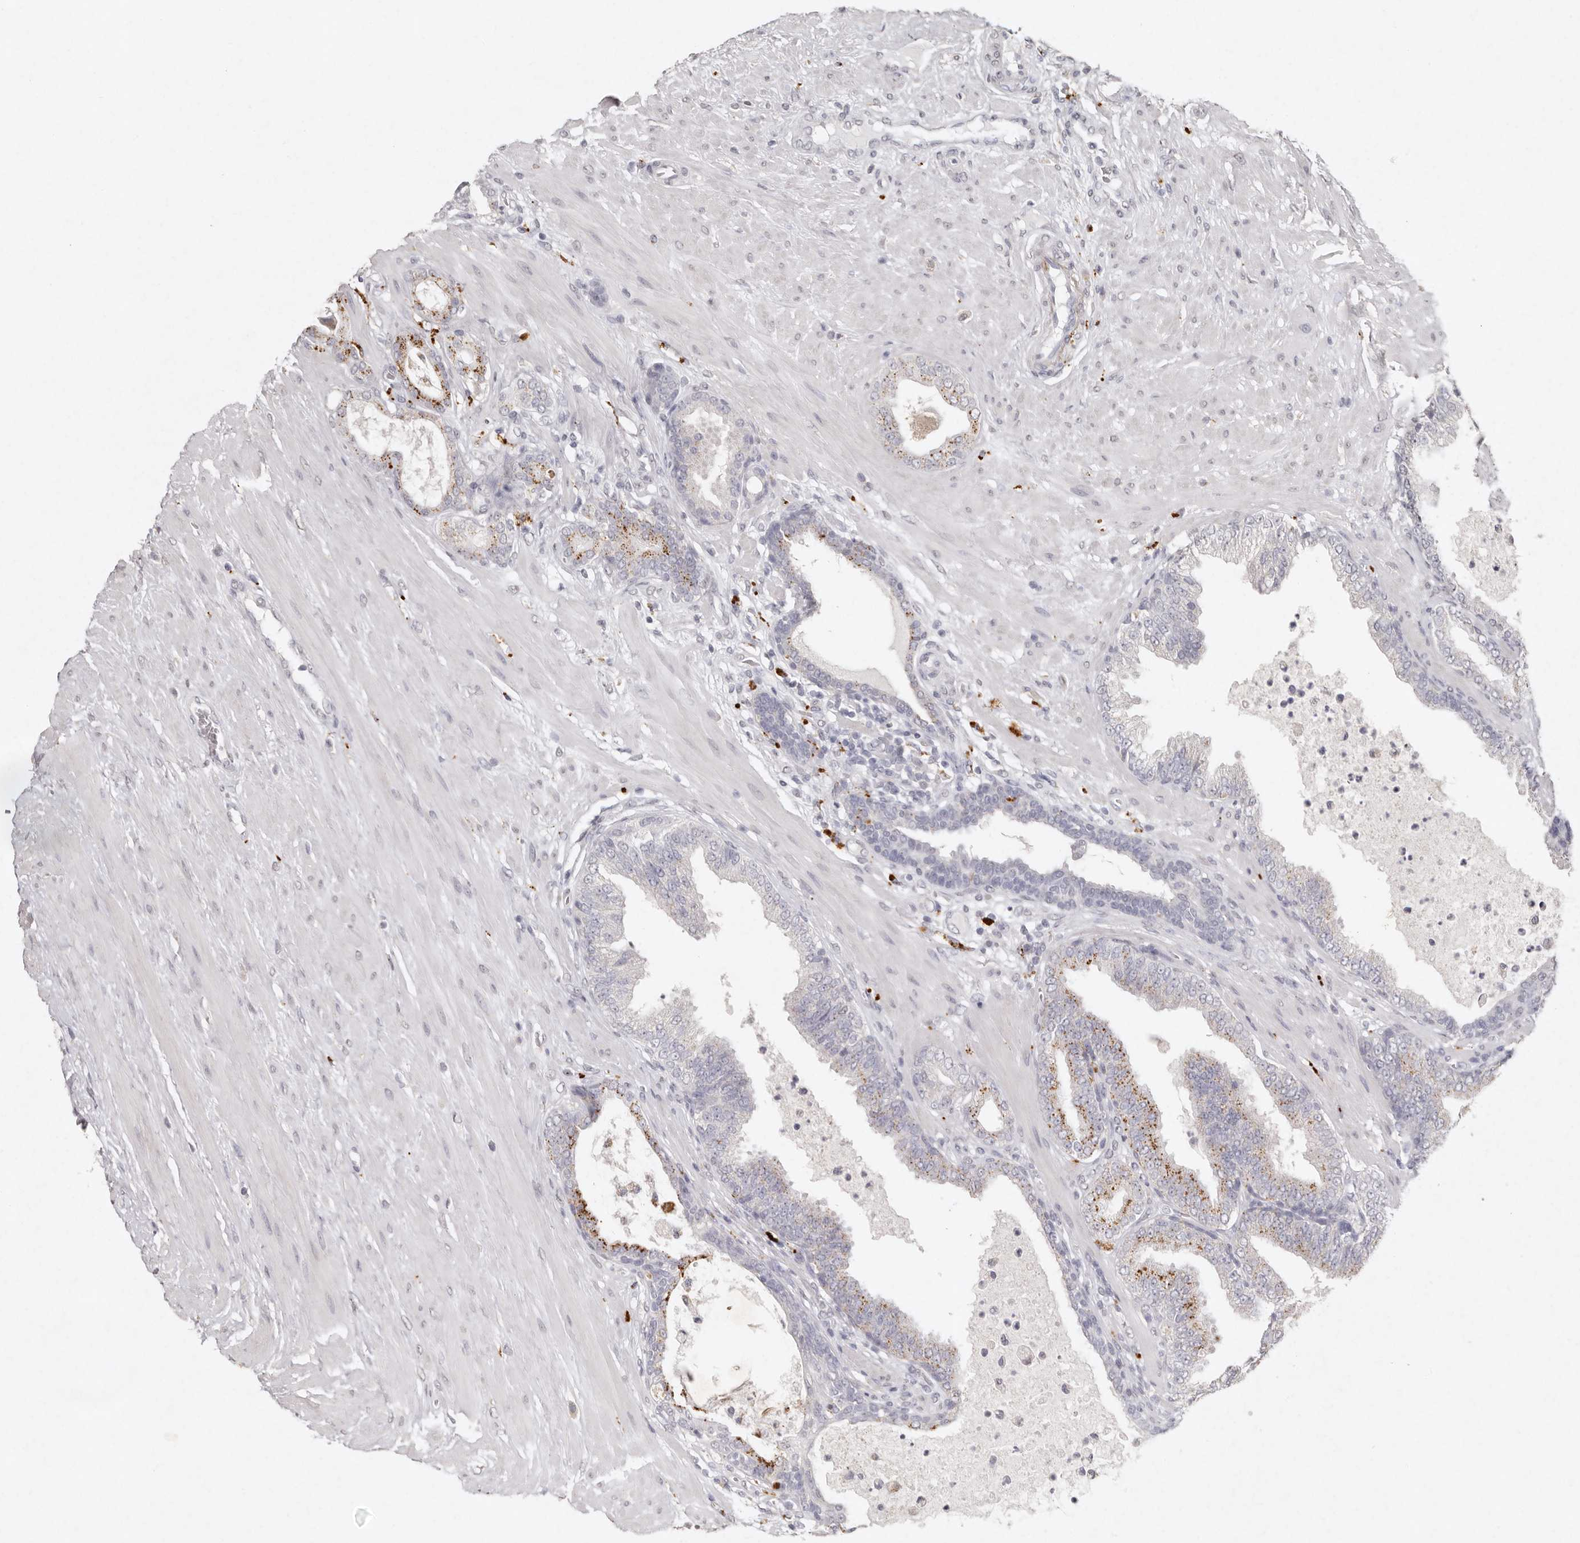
{"staining": {"intensity": "moderate", "quantity": "<25%", "location": "cytoplasmic/membranous"}, "tissue": "prostate cancer", "cell_type": "Tumor cells", "image_type": "cancer", "snomed": [{"axis": "morphology", "description": "Adenocarcinoma, Low grade"}, {"axis": "topography", "description": "Prostate"}], "caption": "Immunohistochemistry (DAB (3,3'-diaminobenzidine)) staining of prostate cancer demonstrates moderate cytoplasmic/membranous protein expression in about <25% of tumor cells.", "gene": "FAM185A", "patient": {"sex": "male", "age": 63}}